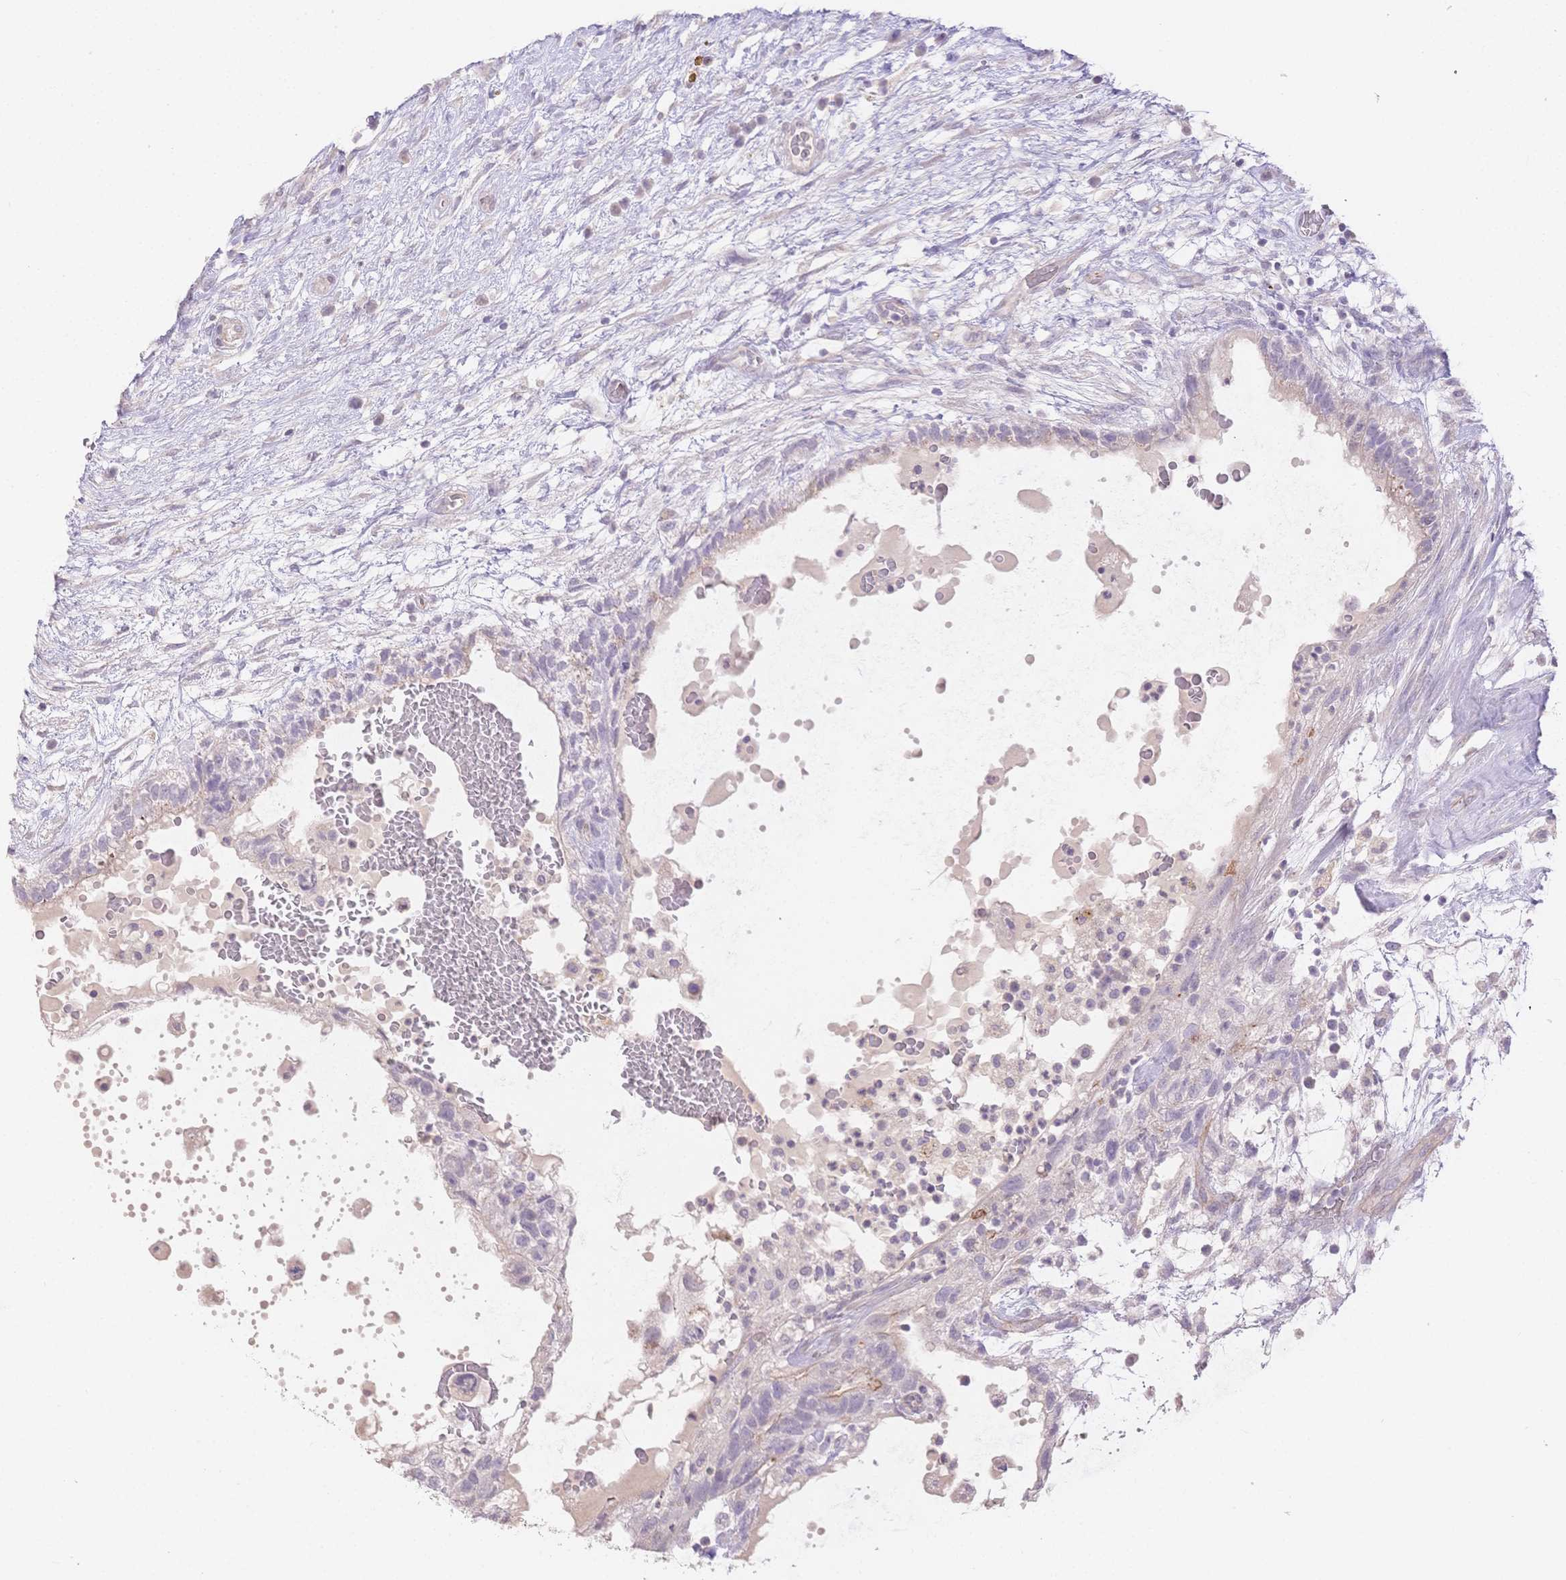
{"staining": {"intensity": "negative", "quantity": "none", "location": "none"}, "tissue": "testis cancer", "cell_type": "Tumor cells", "image_type": "cancer", "snomed": [{"axis": "morphology", "description": "Normal tissue, NOS"}, {"axis": "morphology", "description": "Carcinoma, Embryonal, NOS"}, {"axis": "topography", "description": "Testis"}], "caption": "Immunohistochemical staining of human embryonal carcinoma (testis) demonstrates no significant staining in tumor cells.", "gene": "SUV39H2", "patient": {"sex": "male", "age": 32}}